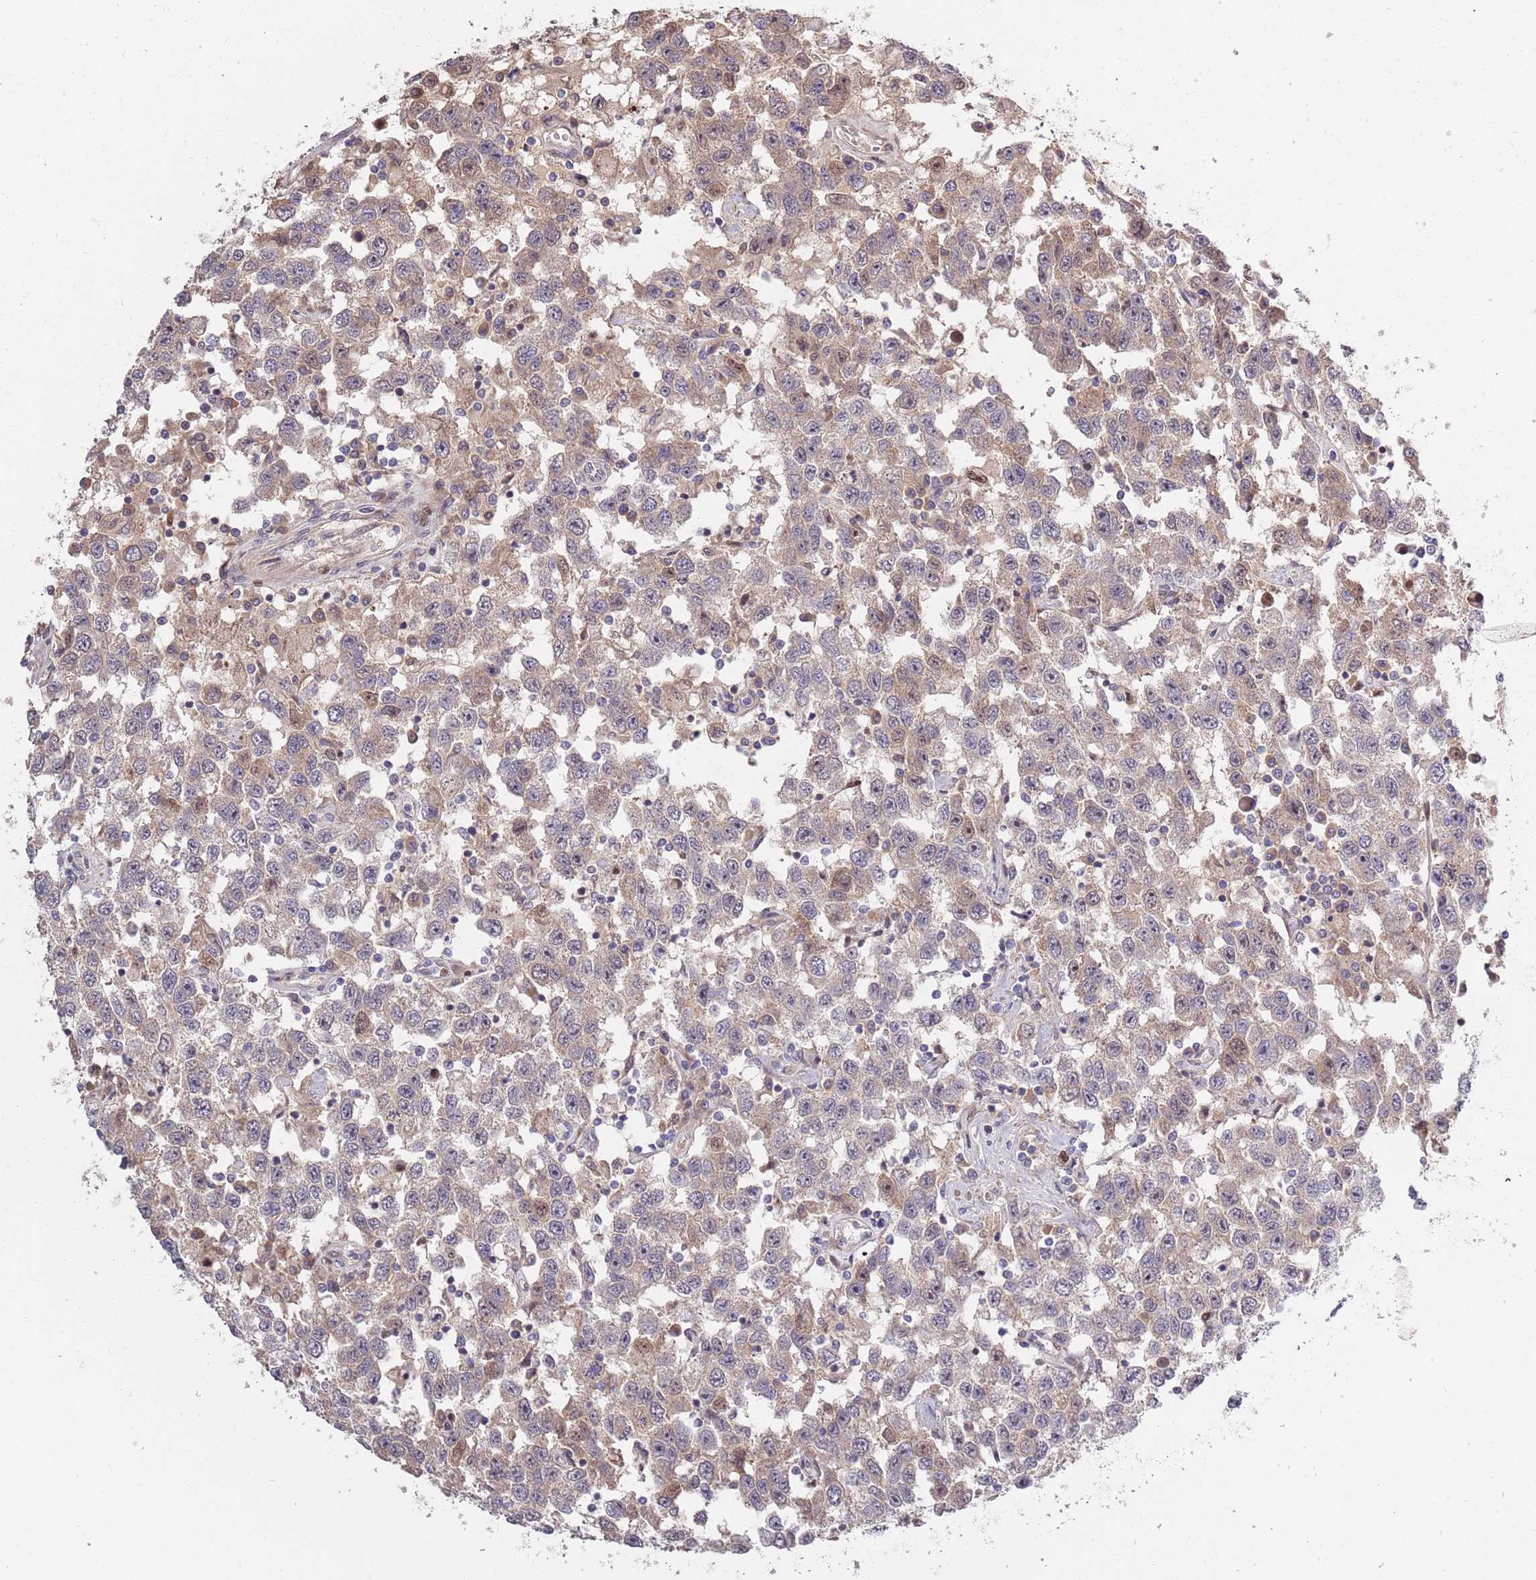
{"staining": {"intensity": "weak", "quantity": "25%-75%", "location": "cytoplasmic/membranous,nuclear"}, "tissue": "testis cancer", "cell_type": "Tumor cells", "image_type": "cancer", "snomed": [{"axis": "morphology", "description": "Seminoma, NOS"}, {"axis": "topography", "description": "Testis"}], "caption": "A brown stain shows weak cytoplasmic/membranous and nuclear expression of a protein in testis cancer (seminoma) tumor cells. The staining is performed using DAB (3,3'-diaminobenzidine) brown chromogen to label protein expression. The nuclei are counter-stained blue using hematoxylin.", "gene": "SYNDIG1L", "patient": {"sex": "male", "age": 41}}